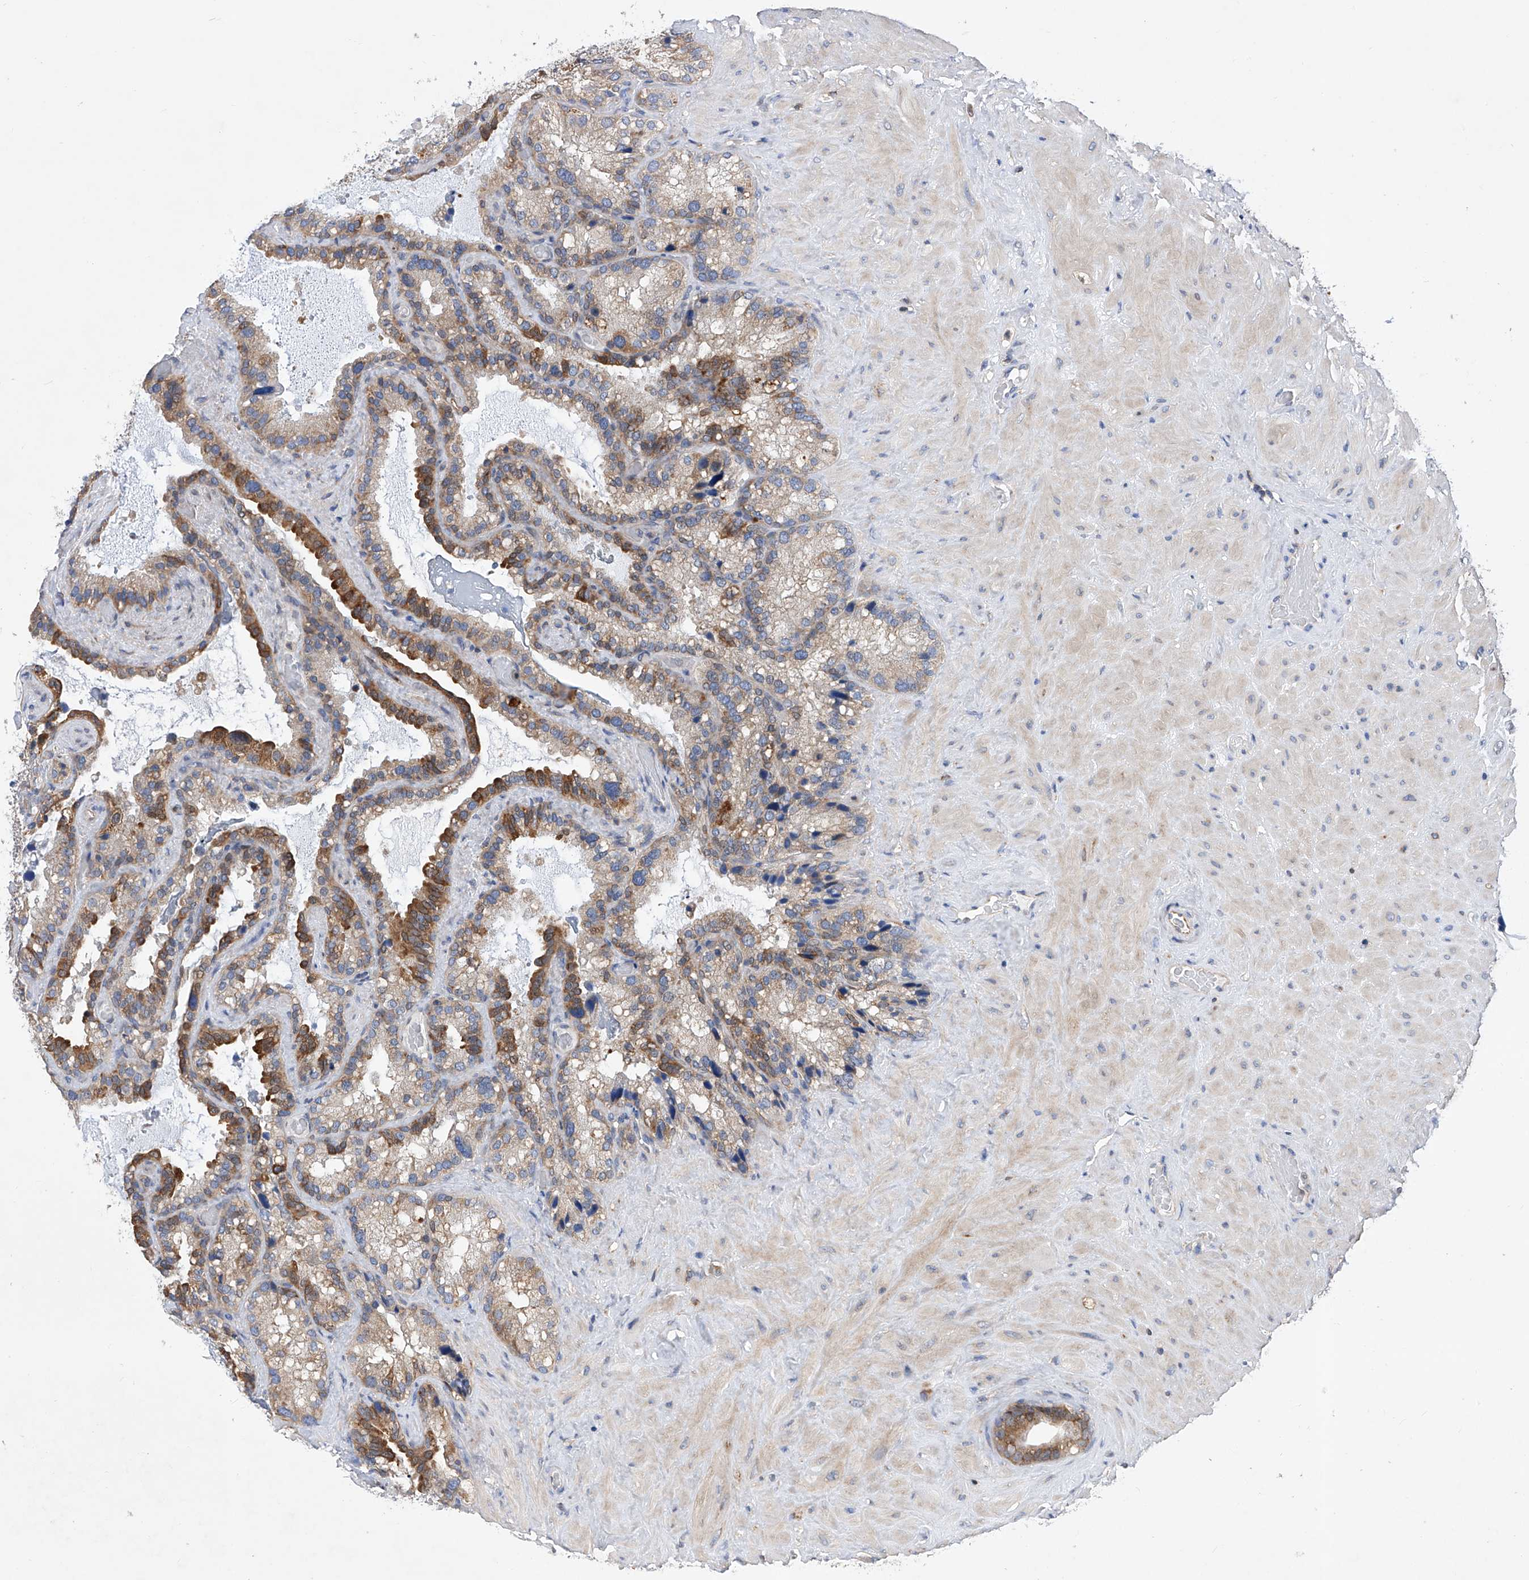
{"staining": {"intensity": "moderate", "quantity": "<25%", "location": "cytoplasmic/membranous"}, "tissue": "seminal vesicle", "cell_type": "Glandular cells", "image_type": "normal", "snomed": [{"axis": "morphology", "description": "Normal tissue, NOS"}, {"axis": "topography", "description": "Prostate"}, {"axis": "topography", "description": "Seminal veicle"}], "caption": "Protein expression by immunohistochemistry exhibits moderate cytoplasmic/membranous staining in approximately <25% of glandular cells in benign seminal vesicle.", "gene": "SPATA20", "patient": {"sex": "male", "age": 68}}